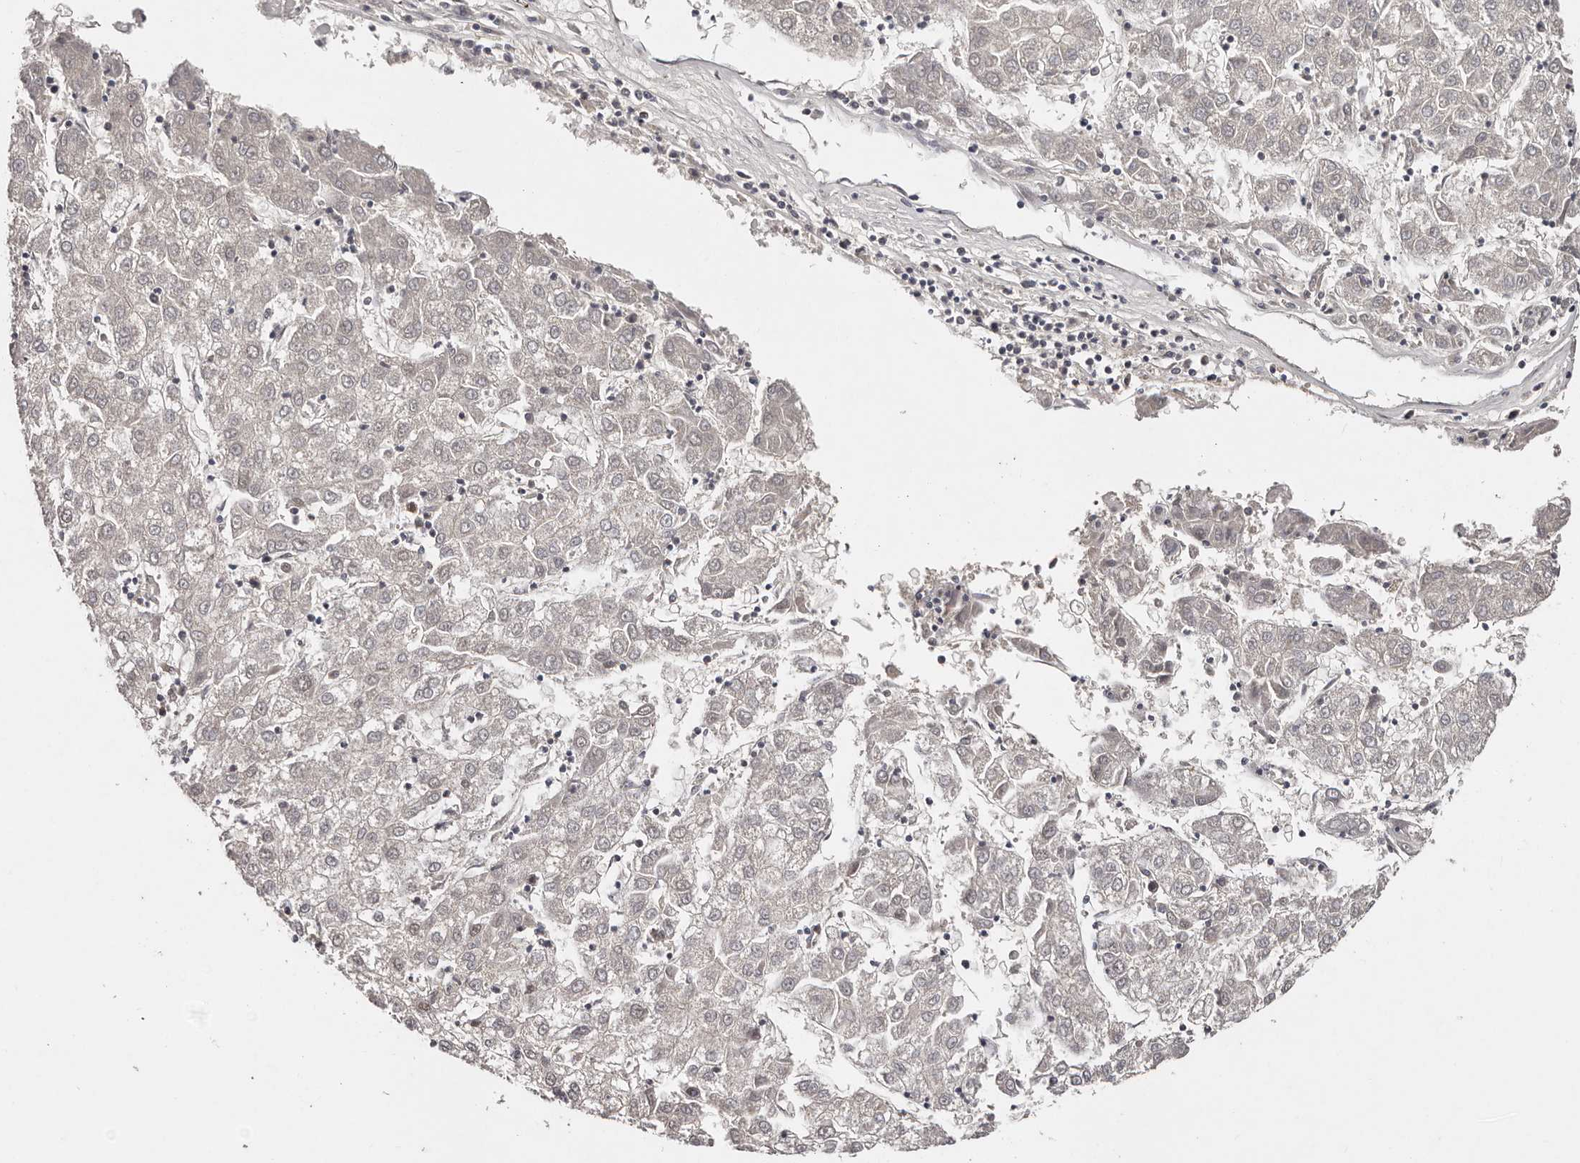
{"staining": {"intensity": "negative", "quantity": "none", "location": "none"}, "tissue": "liver cancer", "cell_type": "Tumor cells", "image_type": "cancer", "snomed": [{"axis": "morphology", "description": "Carcinoma, Hepatocellular, NOS"}, {"axis": "topography", "description": "Liver"}], "caption": "The immunohistochemistry (IHC) micrograph has no significant positivity in tumor cells of hepatocellular carcinoma (liver) tissue.", "gene": "KLF7", "patient": {"sex": "male", "age": 72}}